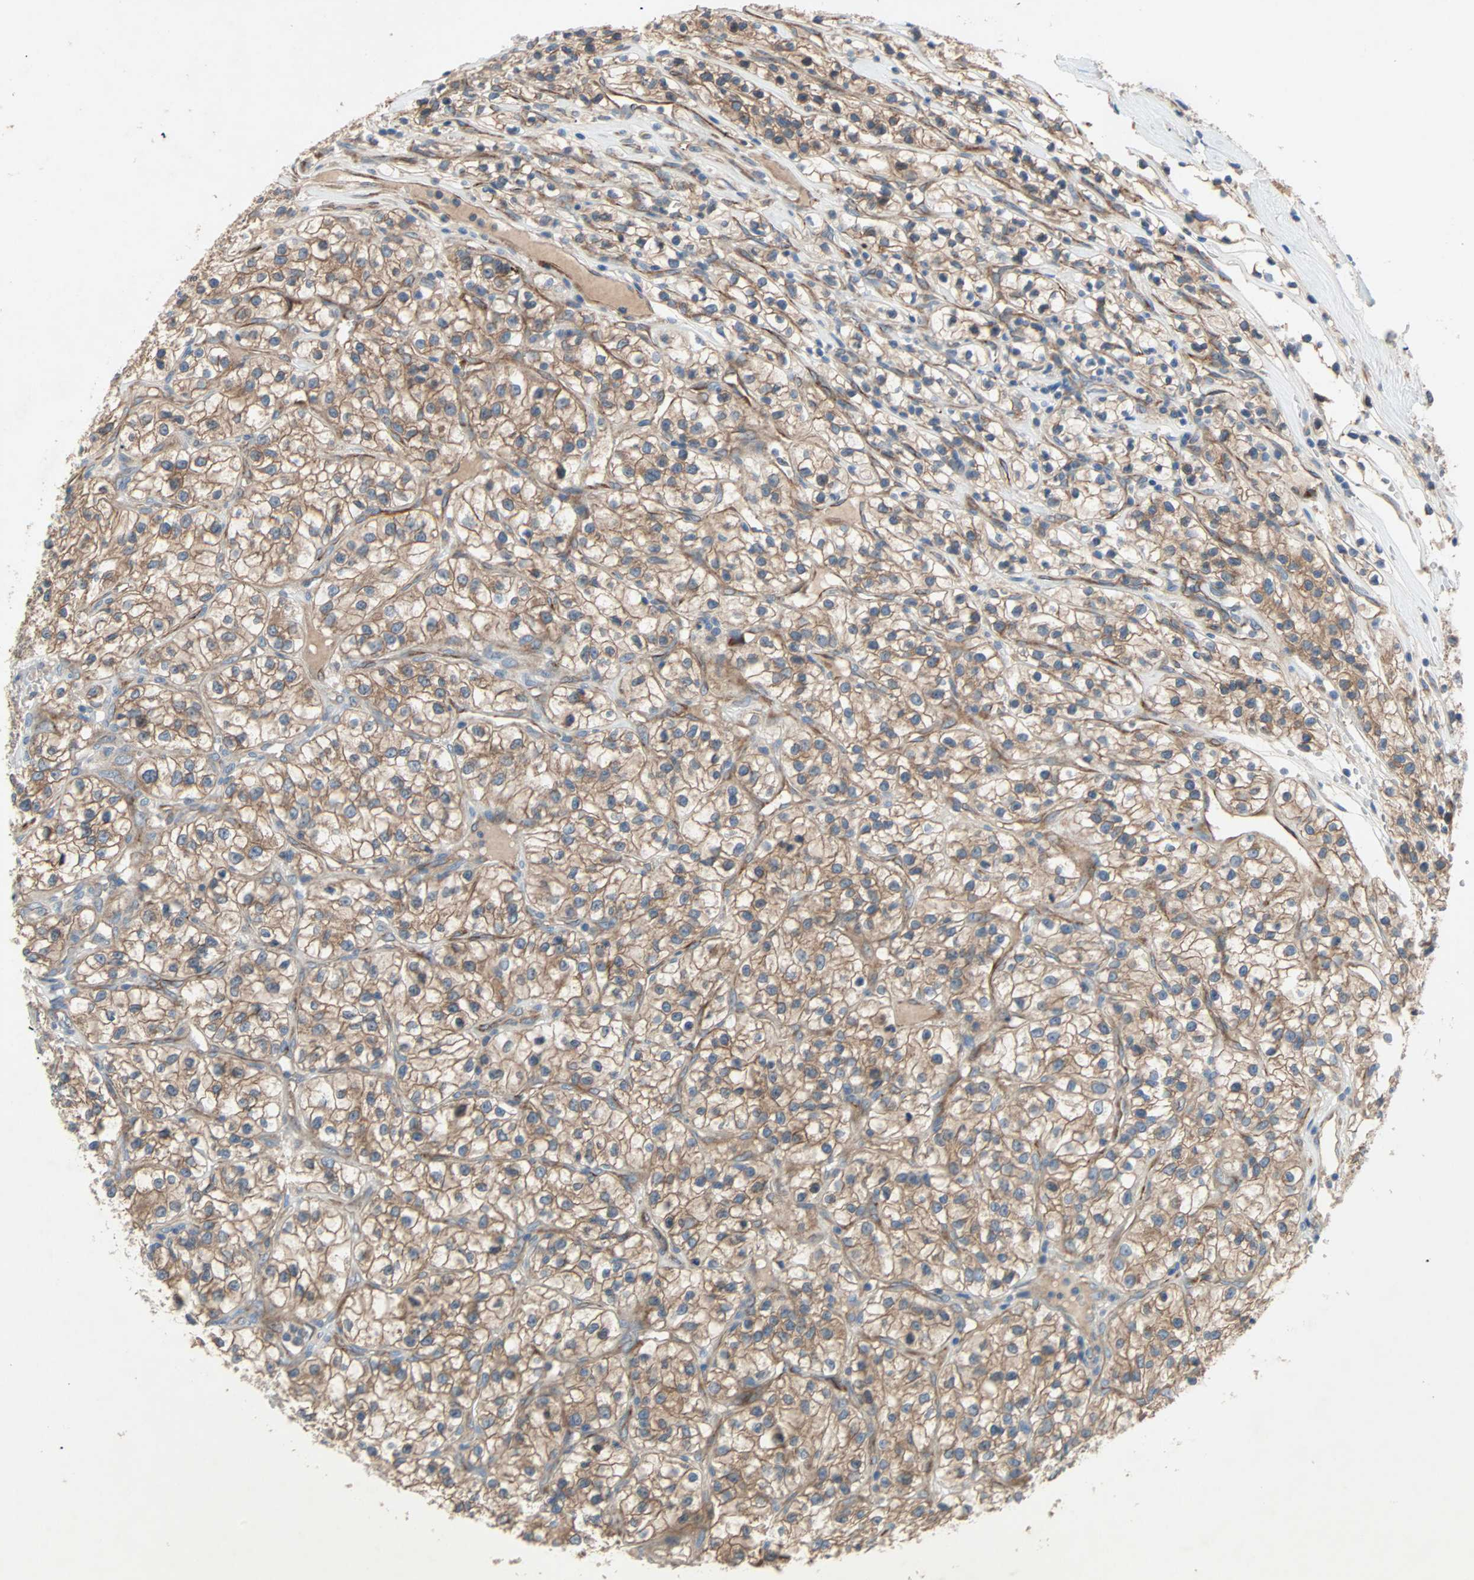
{"staining": {"intensity": "moderate", "quantity": ">75%", "location": "cytoplasmic/membranous"}, "tissue": "renal cancer", "cell_type": "Tumor cells", "image_type": "cancer", "snomed": [{"axis": "morphology", "description": "Adenocarcinoma, NOS"}, {"axis": "topography", "description": "Kidney"}], "caption": "Tumor cells demonstrate medium levels of moderate cytoplasmic/membranous positivity in about >75% of cells in adenocarcinoma (renal).", "gene": "XYLT1", "patient": {"sex": "female", "age": 57}}